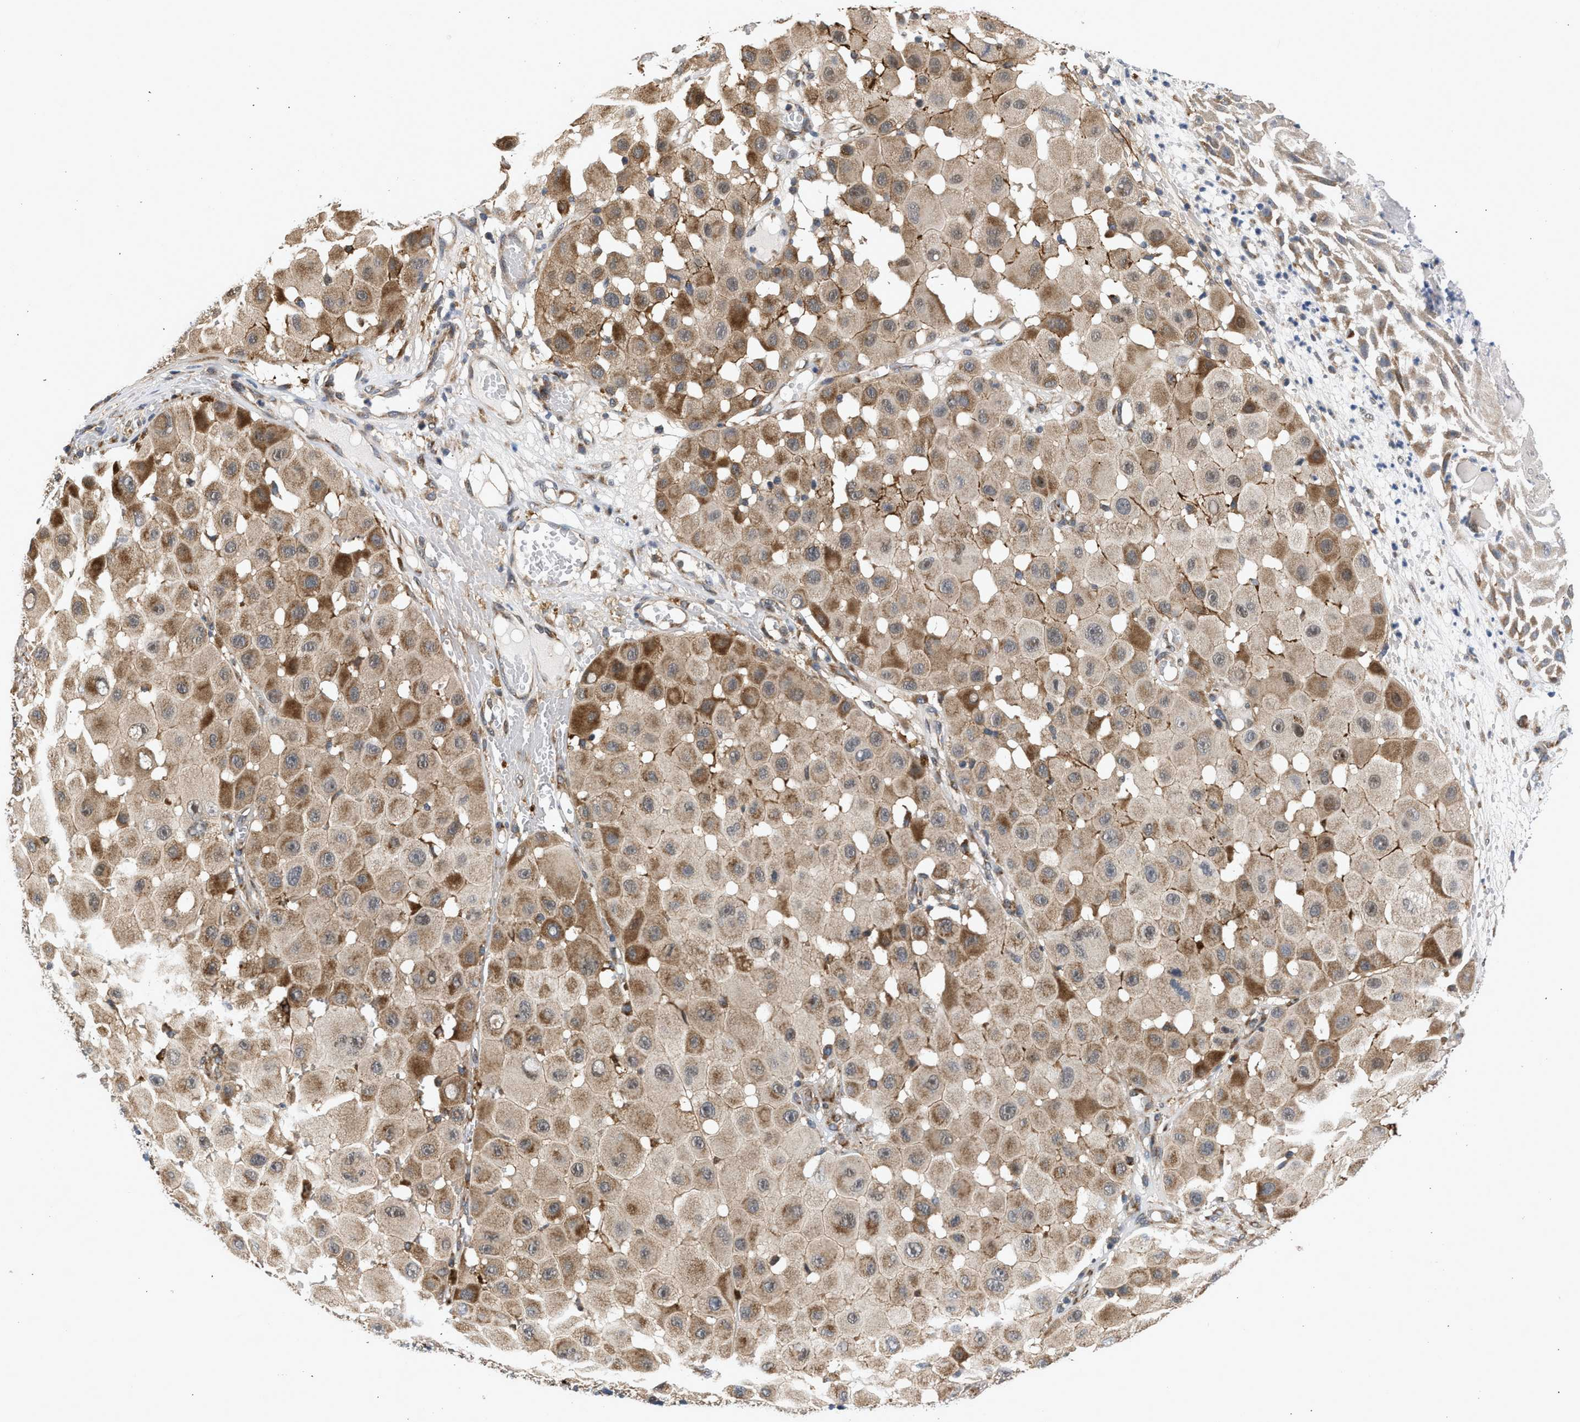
{"staining": {"intensity": "moderate", "quantity": ">75%", "location": "cytoplasmic/membranous"}, "tissue": "melanoma", "cell_type": "Tumor cells", "image_type": "cancer", "snomed": [{"axis": "morphology", "description": "Malignant melanoma, NOS"}, {"axis": "topography", "description": "Skin"}], "caption": "About >75% of tumor cells in malignant melanoma demonstrate moderate cytoplasmic/membranous protein expression as visualized by brown immunohistochemical staining.", "gene": "POLG2", "patient": {"sex": "female", "age": 81}}